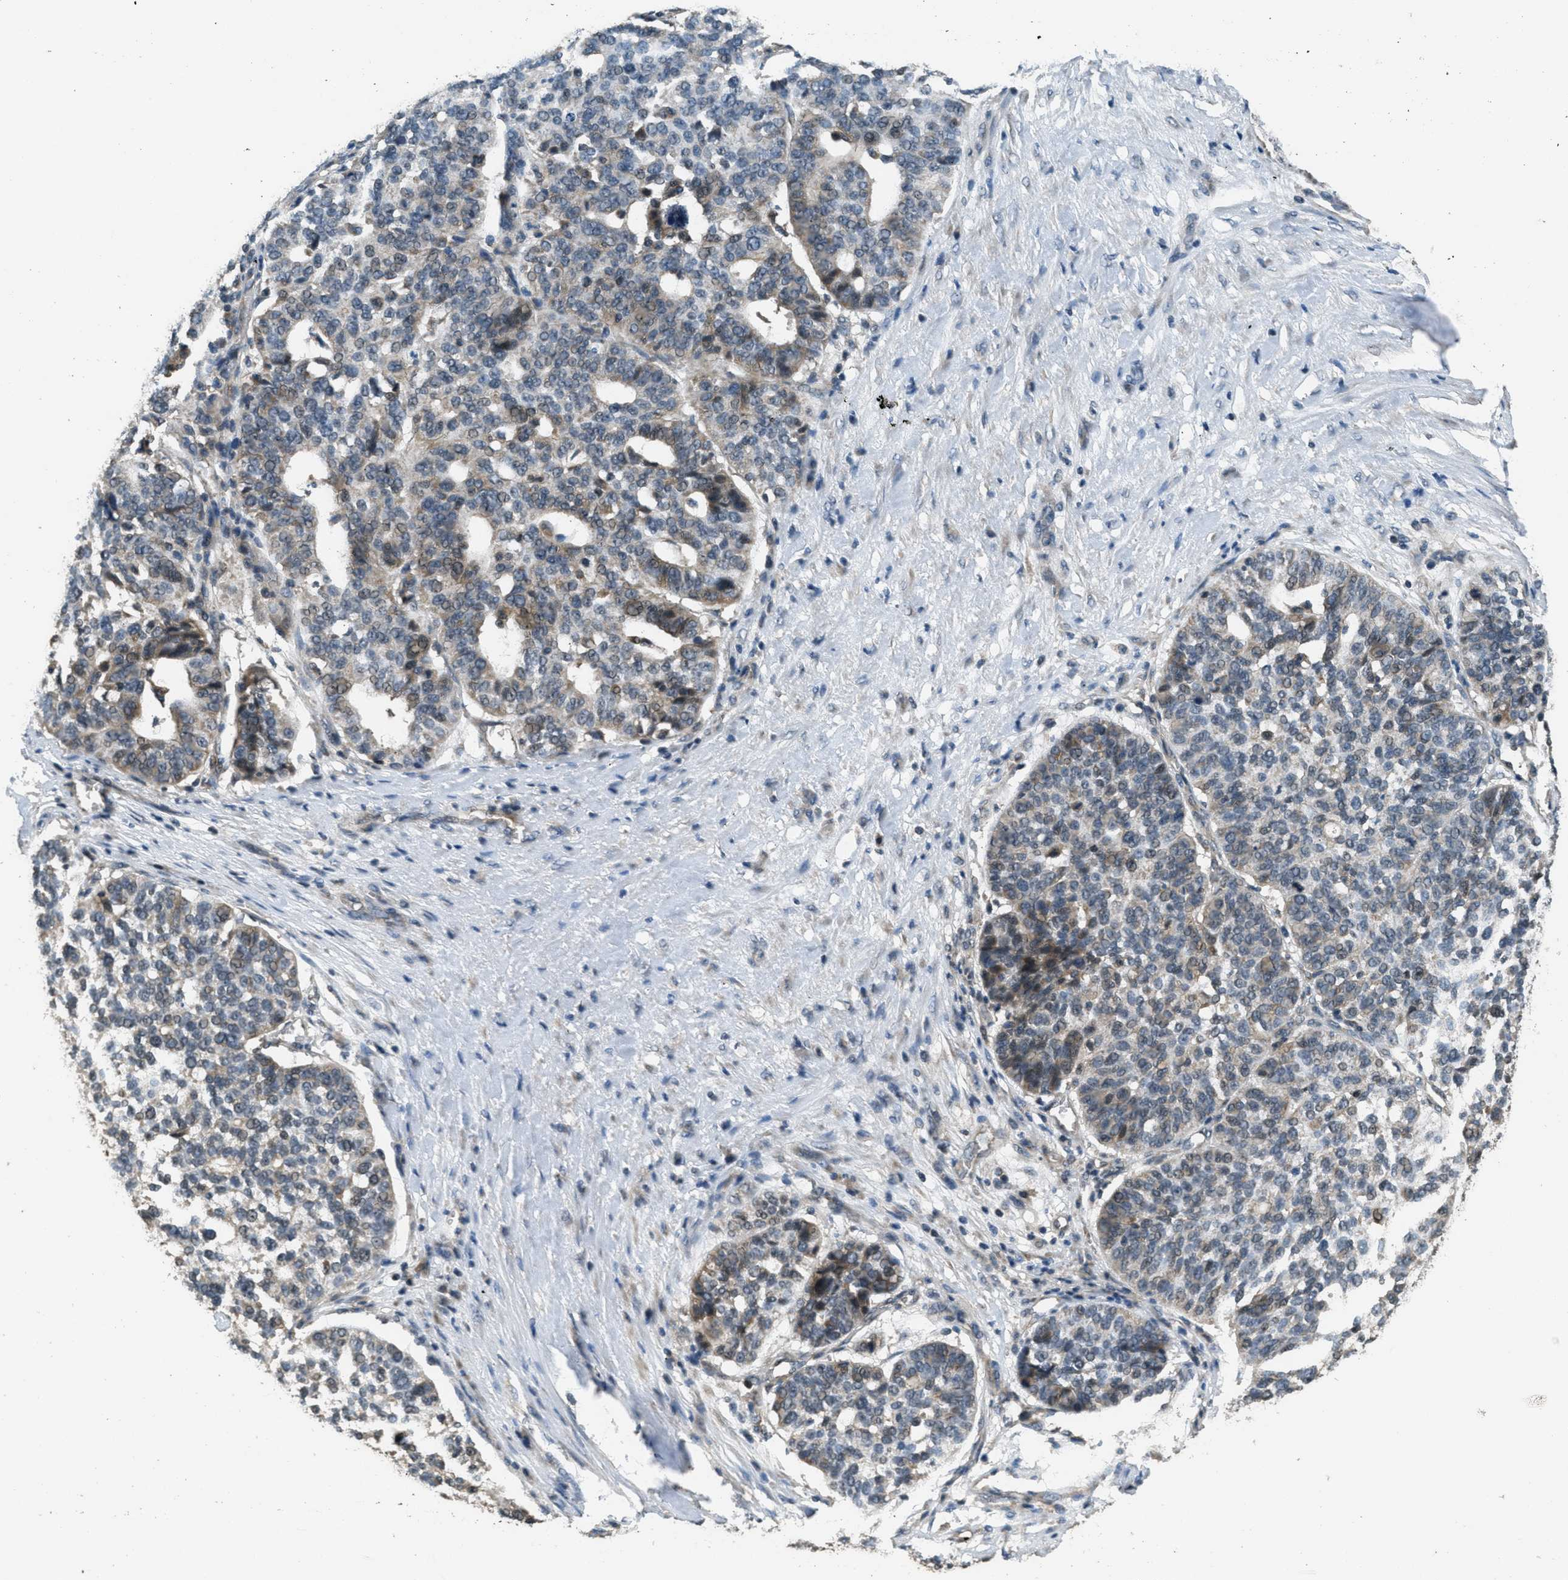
{"staining": {"intensity": "moderate", "quantity": "<25%", "location": "cytoplasmic/membranous"}, "tissue": "ovarian cancer", "cell_type": "Tumor cells", "image_type": "cancer", "snomed": [{"axis": "morphology", "description": "Cystadenocarcinoma, serous, NOS"}, {"axis": "topography", "description": "Ovary"}], "caption": "Immunohistochemical staining of human serous cystadenocarcinoma (ovarian) demonstrates low levels of moderate cytoplasmic/membranous staining in about <25% of tumor cells.", "gene": "NAT1", "patient": {"sex": "female", "age": 59}}